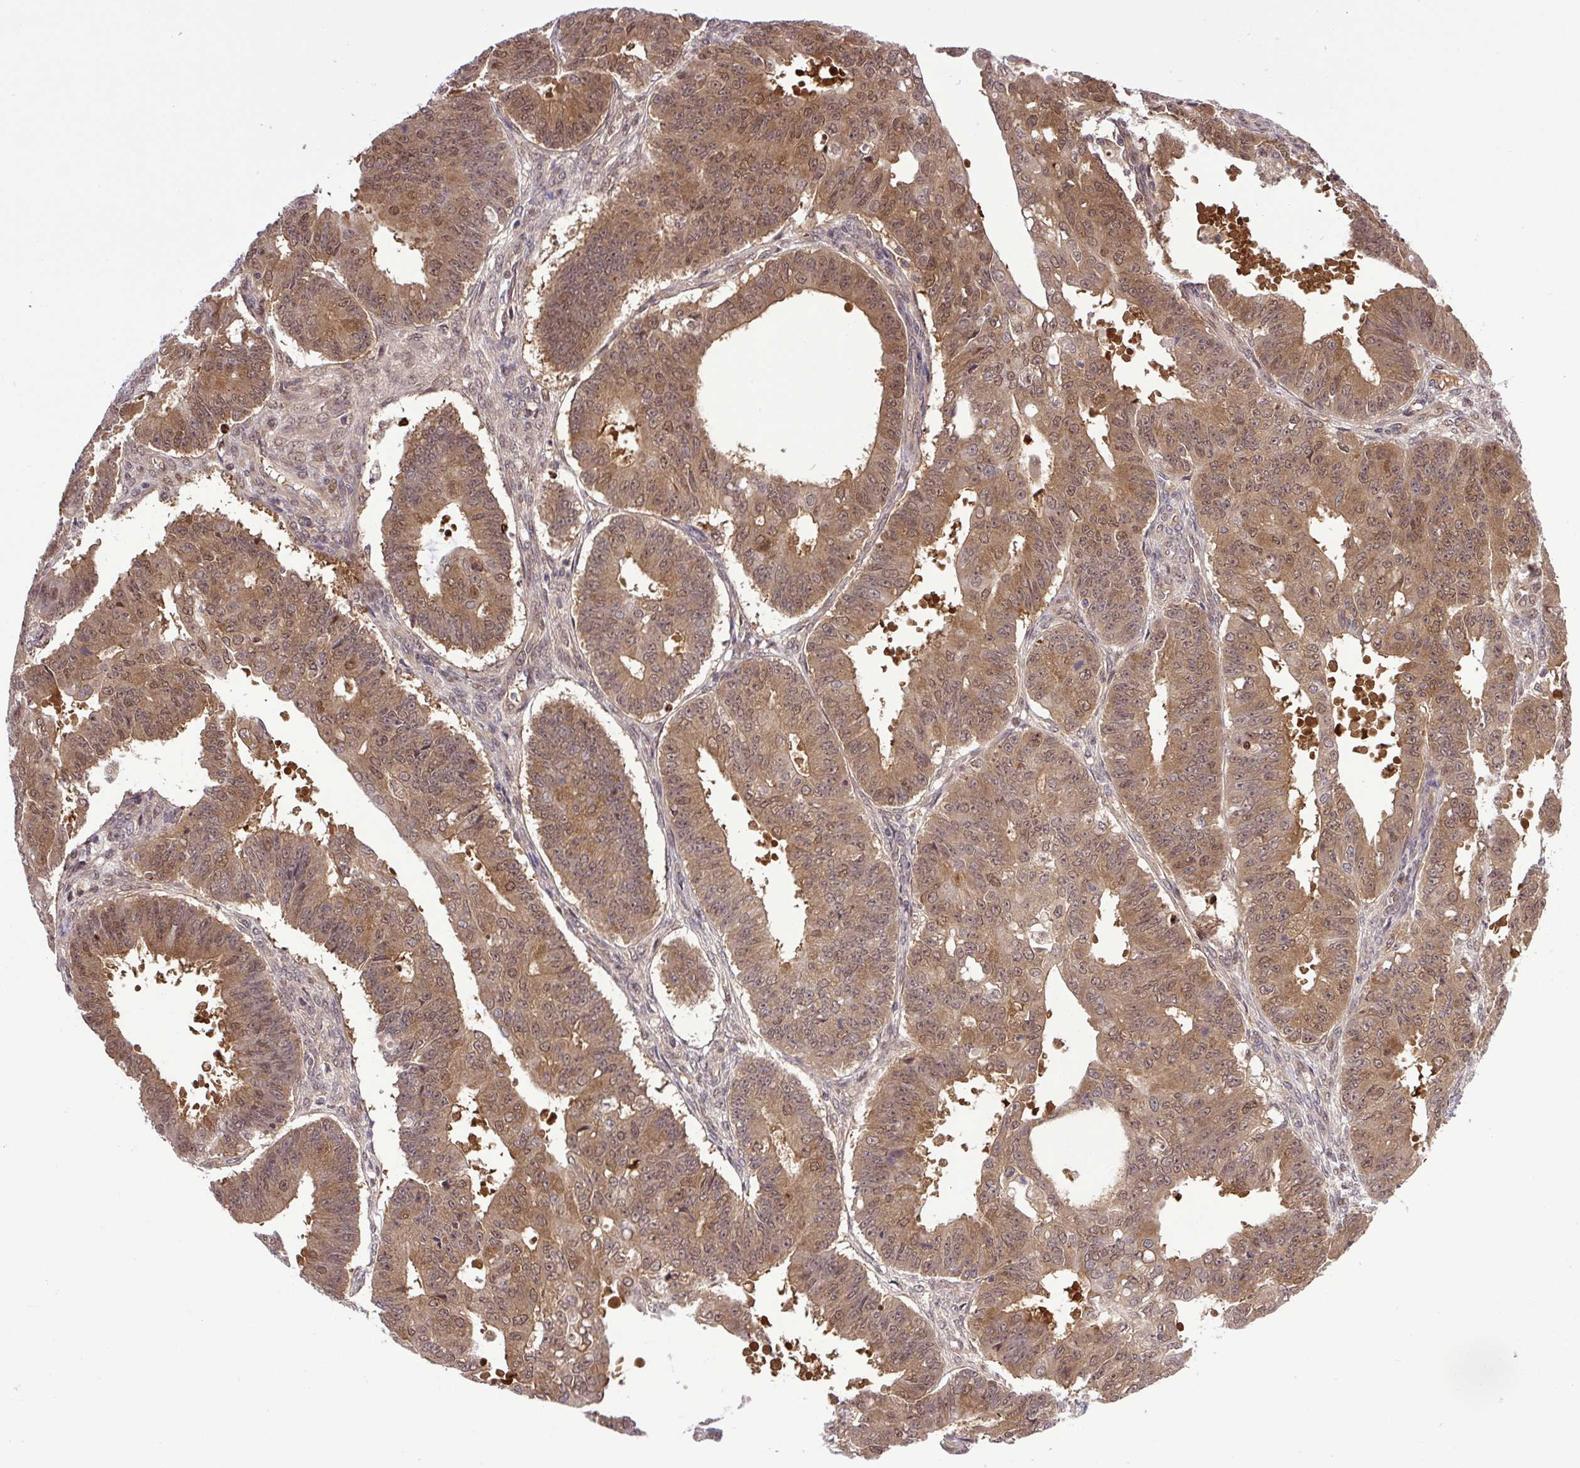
{"staining": {"intensity": "moderate", "quantity": ">75%", "location": "cytoplasmic/membranous,nuclear"}, "tissue": "ovarian cancer", "cell_type": "Tumor cells", "image_type": "cancer", "snomed": [{"axis": "morphology", "description": "Carcinoma, endometroid"}, {"axis": "topography", "description": "Appendix"}, {"axis": "topography", "description": "Ovary"}], "caption": "A medium amount of moderate cytoplasmic/membranous and nuclear staining is identified in approximately >75% of tumor cells in ovarian cancer (endometroid carcinoma) tissue.", "gene": "SGTA", "patient": {"sex": "female", "age": 42}}